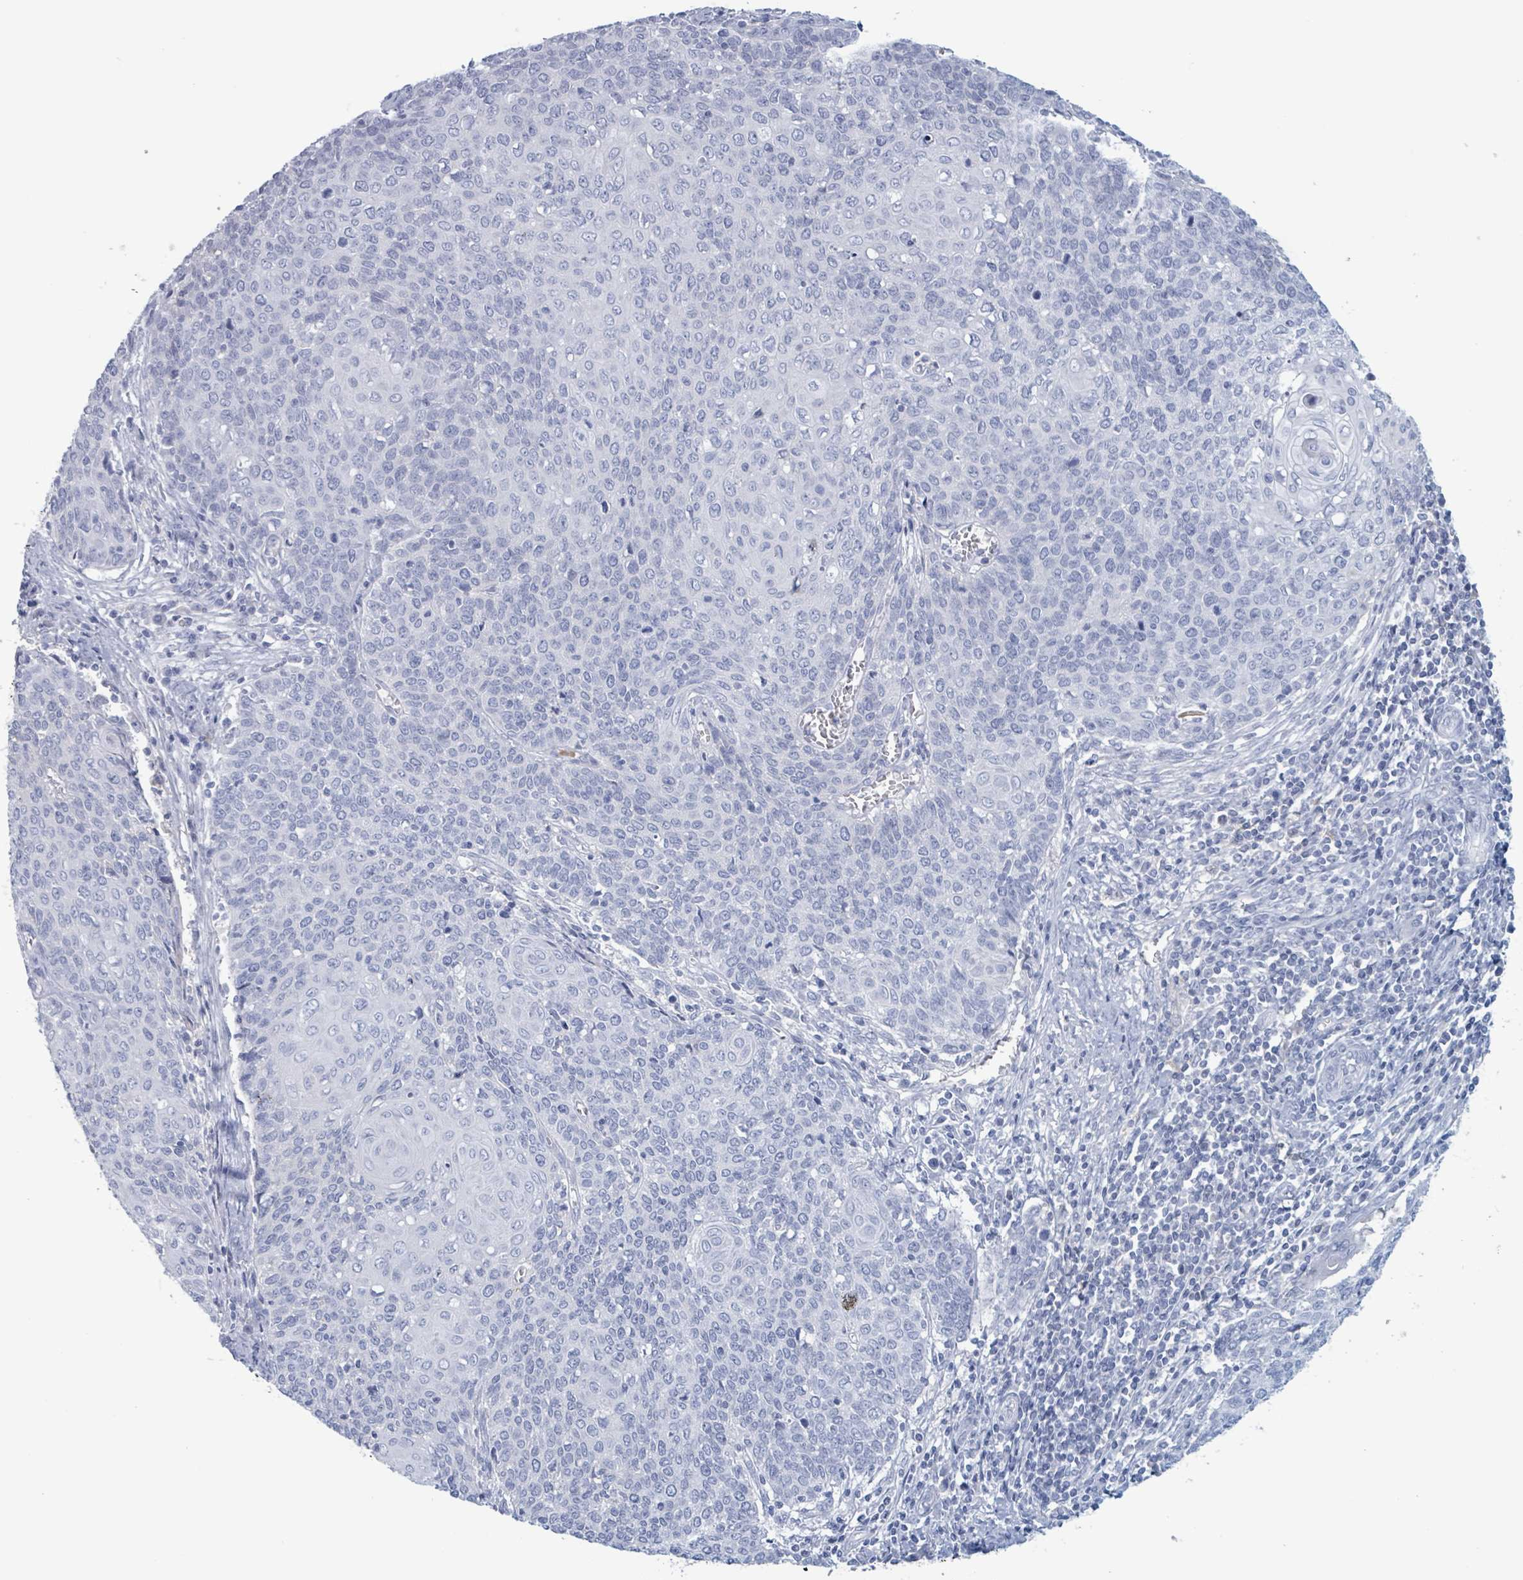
{"staining": {"intensity": "negative", "quantity": "none", "location": "none"}, "tissue": "cervical cancer", "cell_type": "Tumor cells", "image_type": "cancer", "snomed": [{"axis": "morphology", "description": "Squamous cell carcinoma, NOS"}, {"axis": "topography", "description": "Cervix"}], "caption": "Cervical cancer was stained to show a protein in brown. There is no significant positivity in tumor cells.", "gene": "KLK4", "patient": {"sex": "female", "age": 39}}